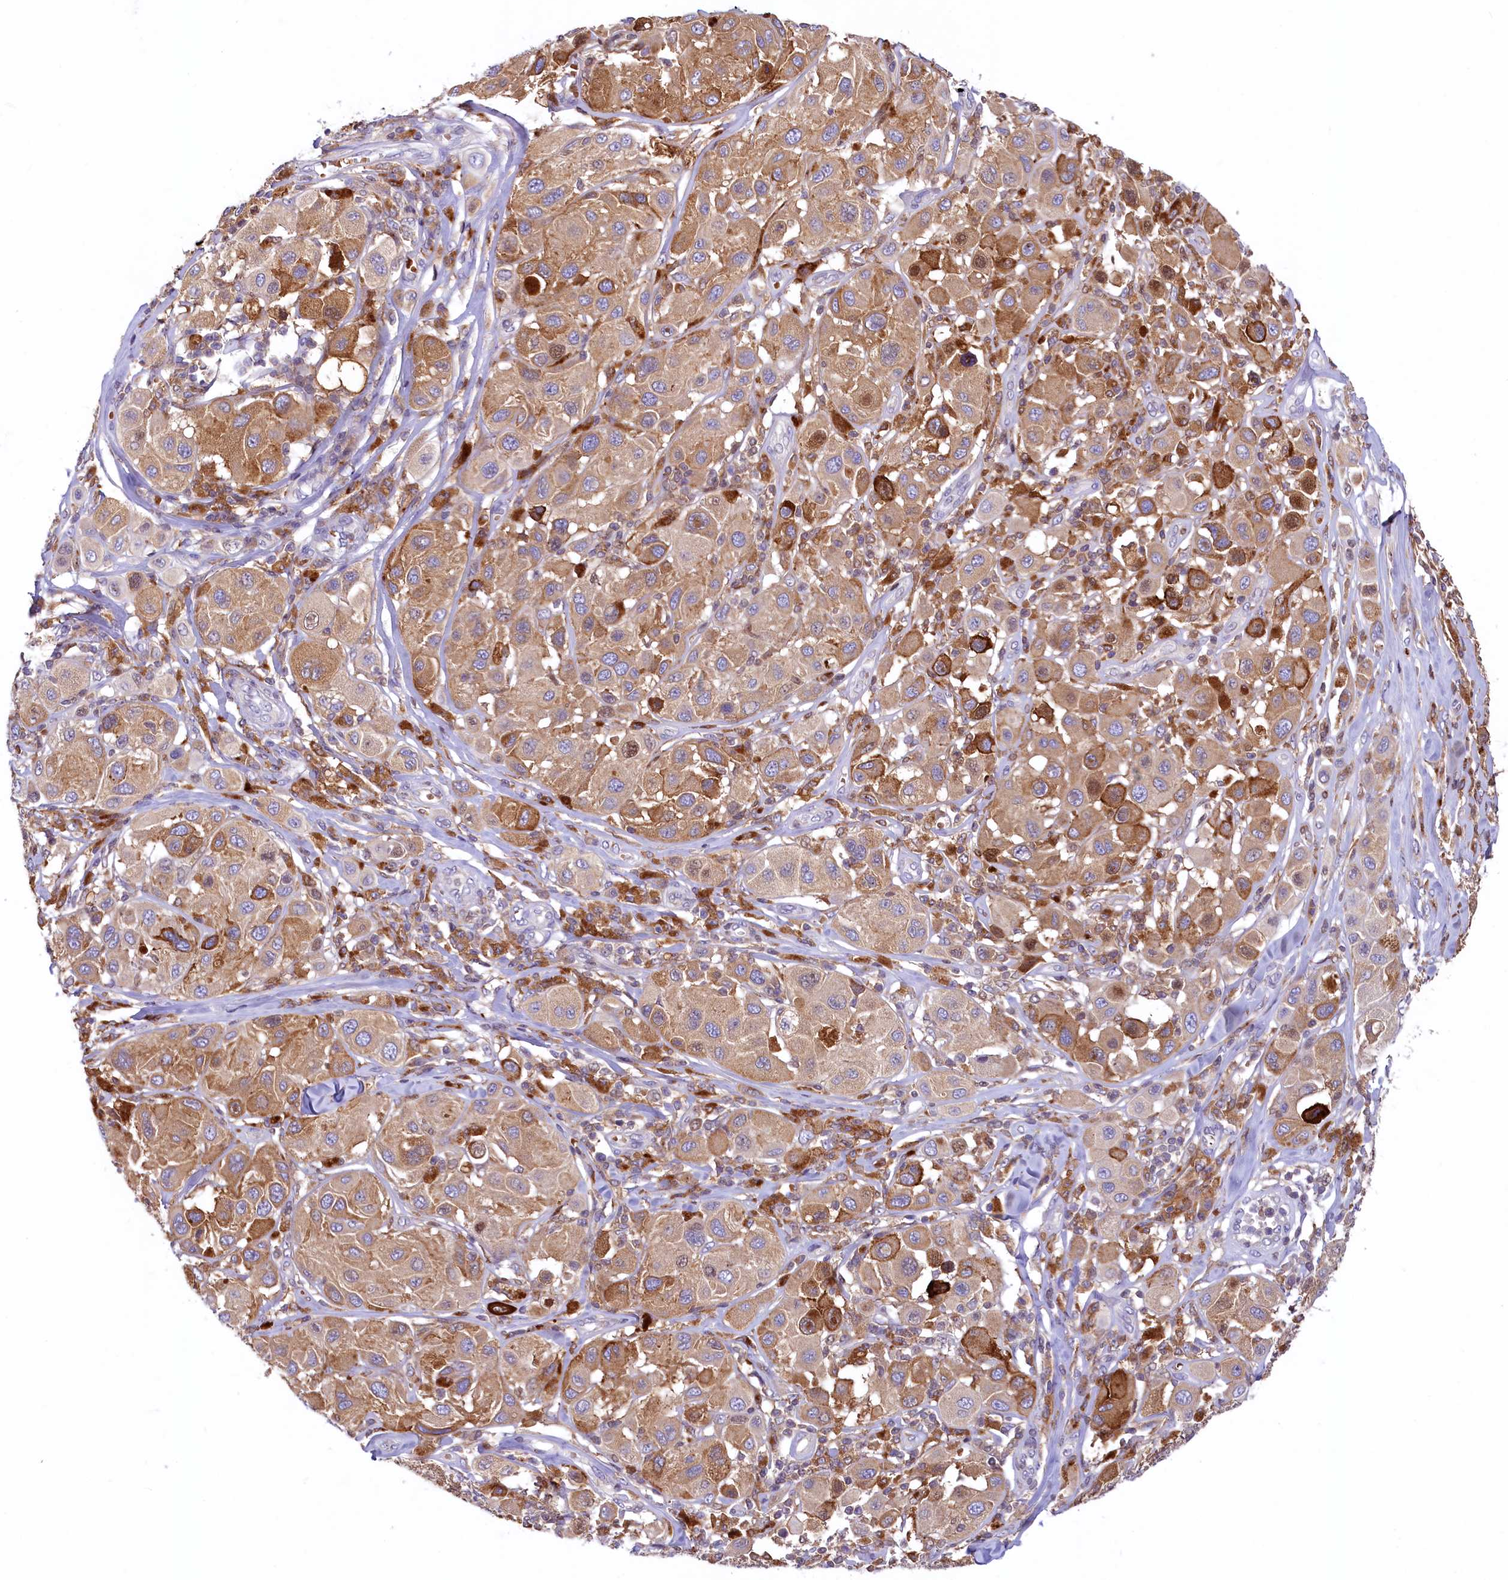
{"staining": {"intensity": "moderate", "quantity": ">75%", "location": "cytoplasmic/membranous"}, "tissue": "melanoma", "cell_type": "Tumor cells", "image_type": "cancer", "snomed": [{"axis": "morphology", "description": "Malignant melanoma, Metastatic site"}, {"axis": "topography", "description": "Skin"}], "caption": "Brown immunohistochemical staining in human melanoma exhibits moderate cytoplasmic/membranous staining in about >75% of tumor cells. (DAB (3,3'-diaminobenzidine) = brown stain, brightfield microscopy at high magnification).", "gene": "HPS6", "patient": {"sex": "male", "age": 41}}